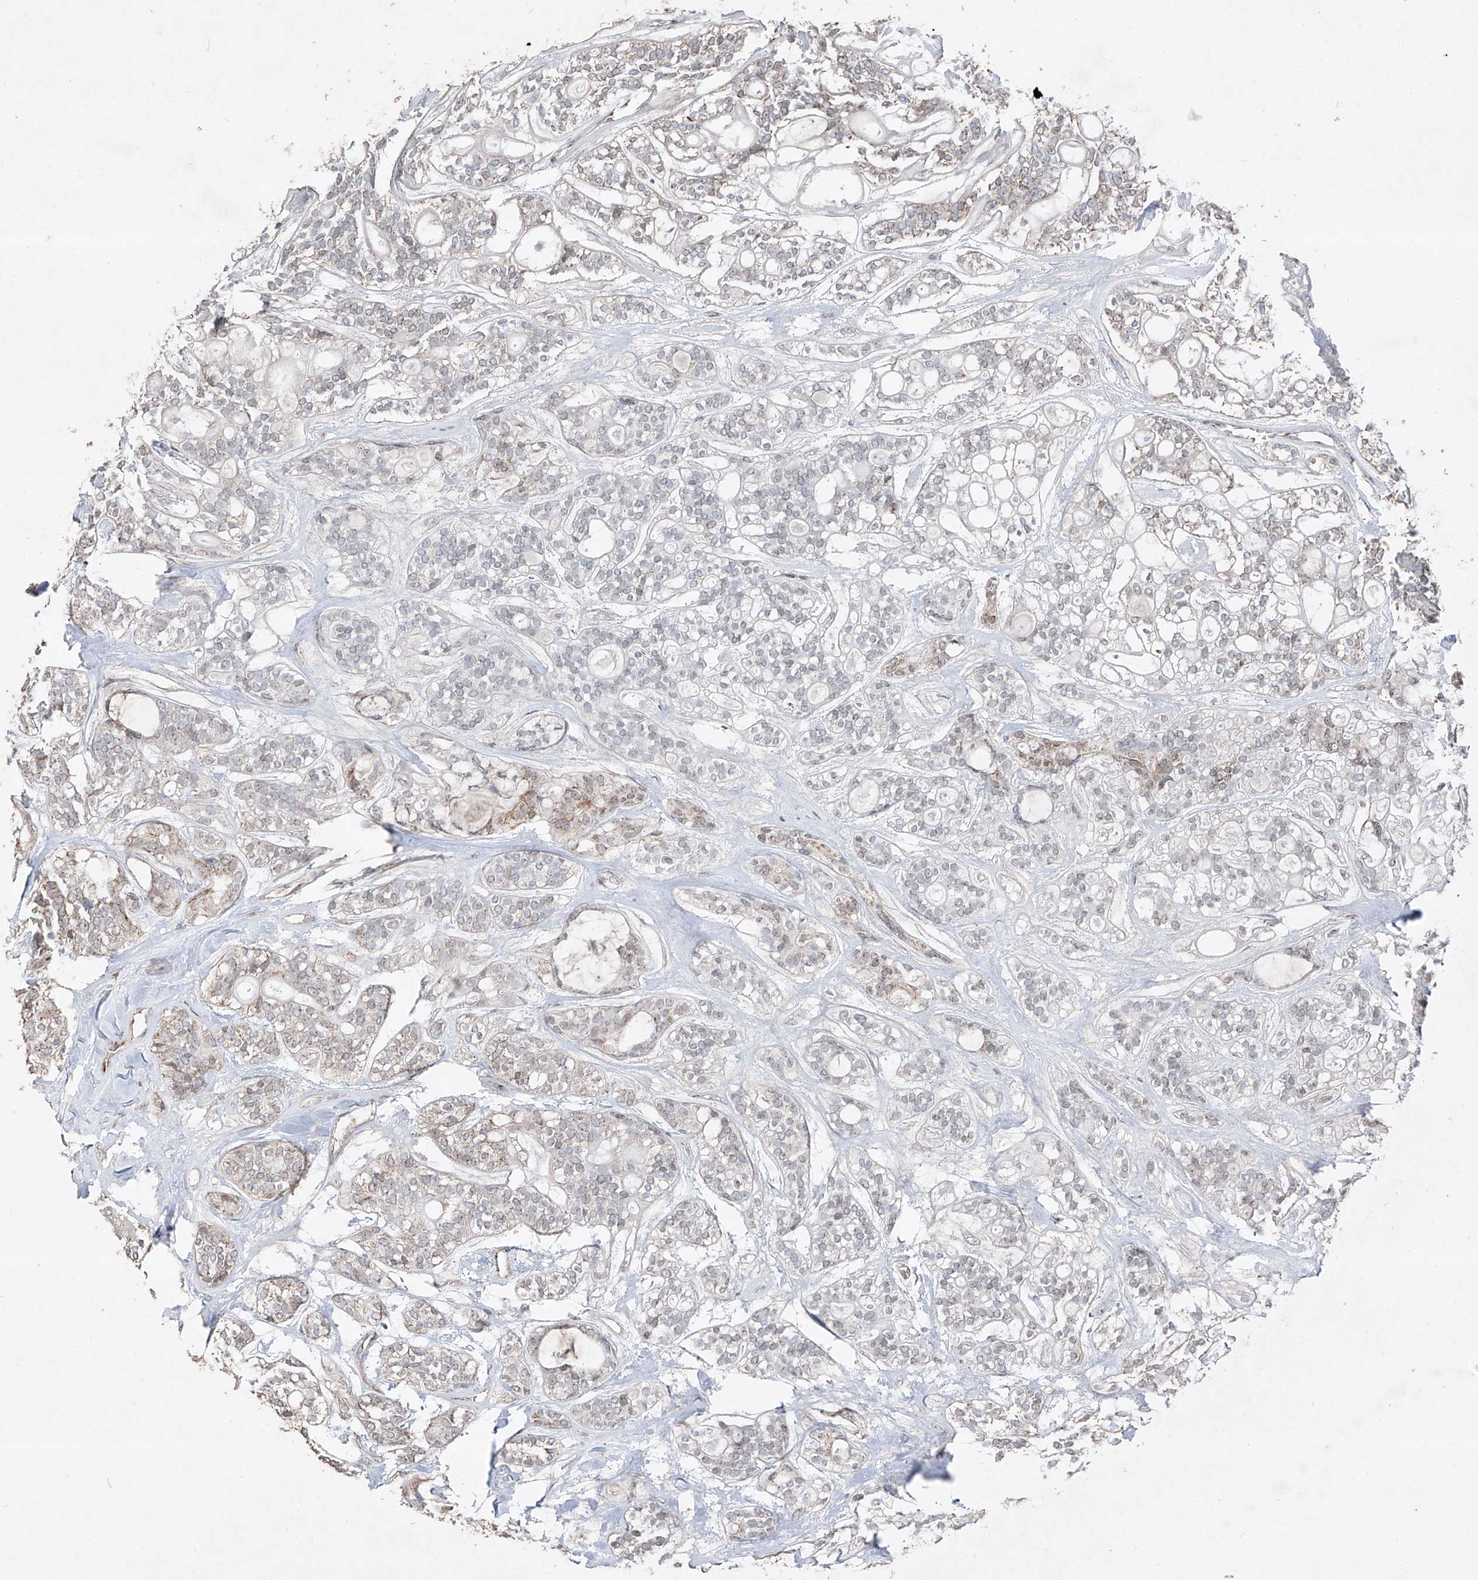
{"staining": {"intensity": "weak", "quantity": "<25%", "location": "cytoplasmic/membranous,nuclear"}, "tissue": "head and neck cancer", "cell_type": "Tumor cells", "image_type": "cancer", "snomed": [{"axis": "morphology", "description": "Adenocarcinoma, NOS"}, {"axis": "topography", "description": "Head-Neck"}], "caption": "Tumor cells are negative for protein expression in human adenocarcinoma (head and neck). (DAB (3,3'-diaminobenzidine) immunohistochemistry (IHC) with hematoxylin counter stain).", "gene": "NDUFB3", "patient": {"sex": "male", "age": 66}}